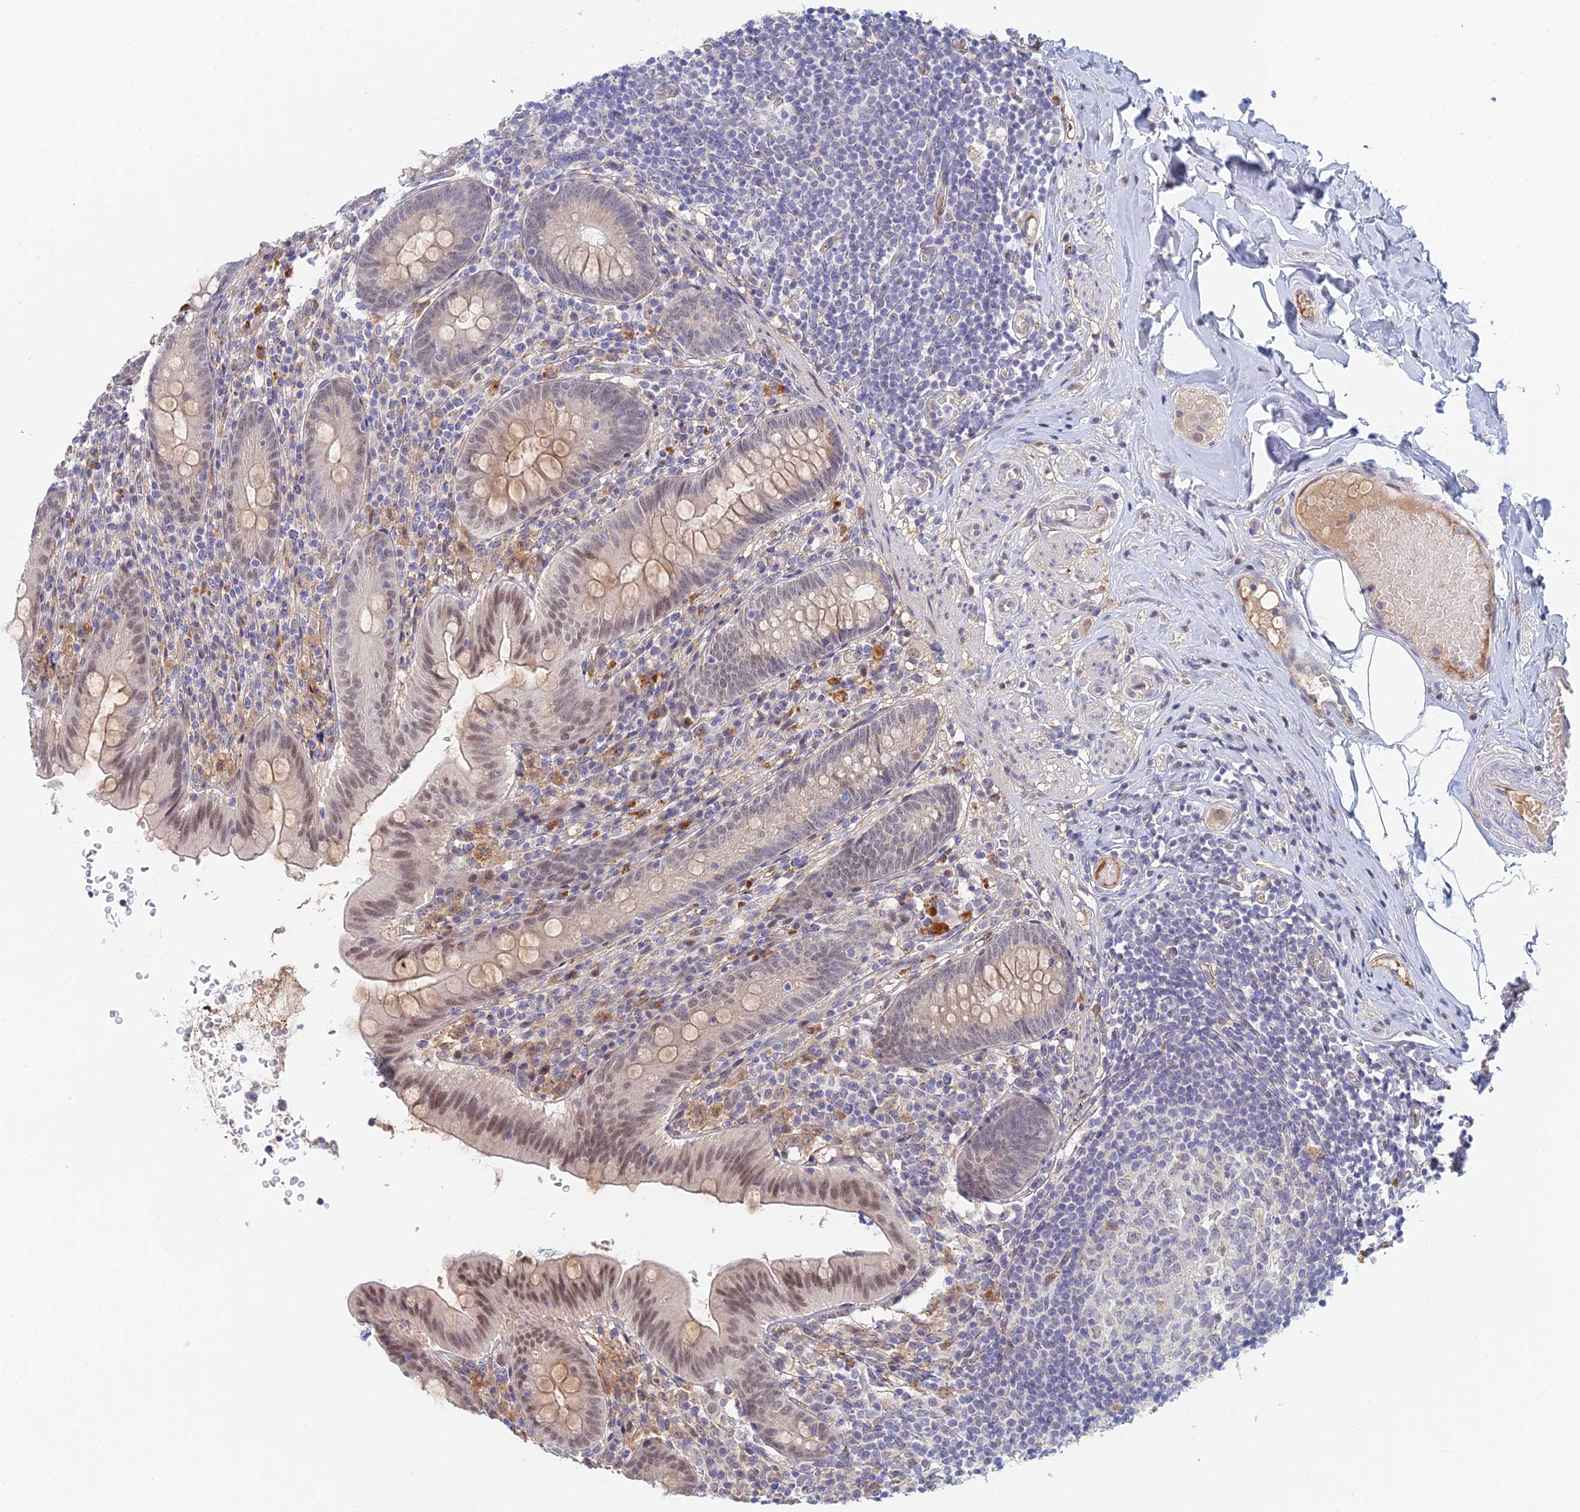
{"staining": {"intensity": "moderate", "quantity": "25%-75%", "location": "nuclear"}, "tissue": "appendix", "cell_type": "Glandular cells", "image_type": "normal", "snomed": [{"axis": "morphology", "description": "Normal tissue, NOS"}, {"axis": "topography", "description": "Appendix"}], "caption": "Benign appendix displays moderate nuclear staining in about 25%-75% of glandular cells.", "gene": "ZUP1", "patient": {"sex": "male", "age": 55}}